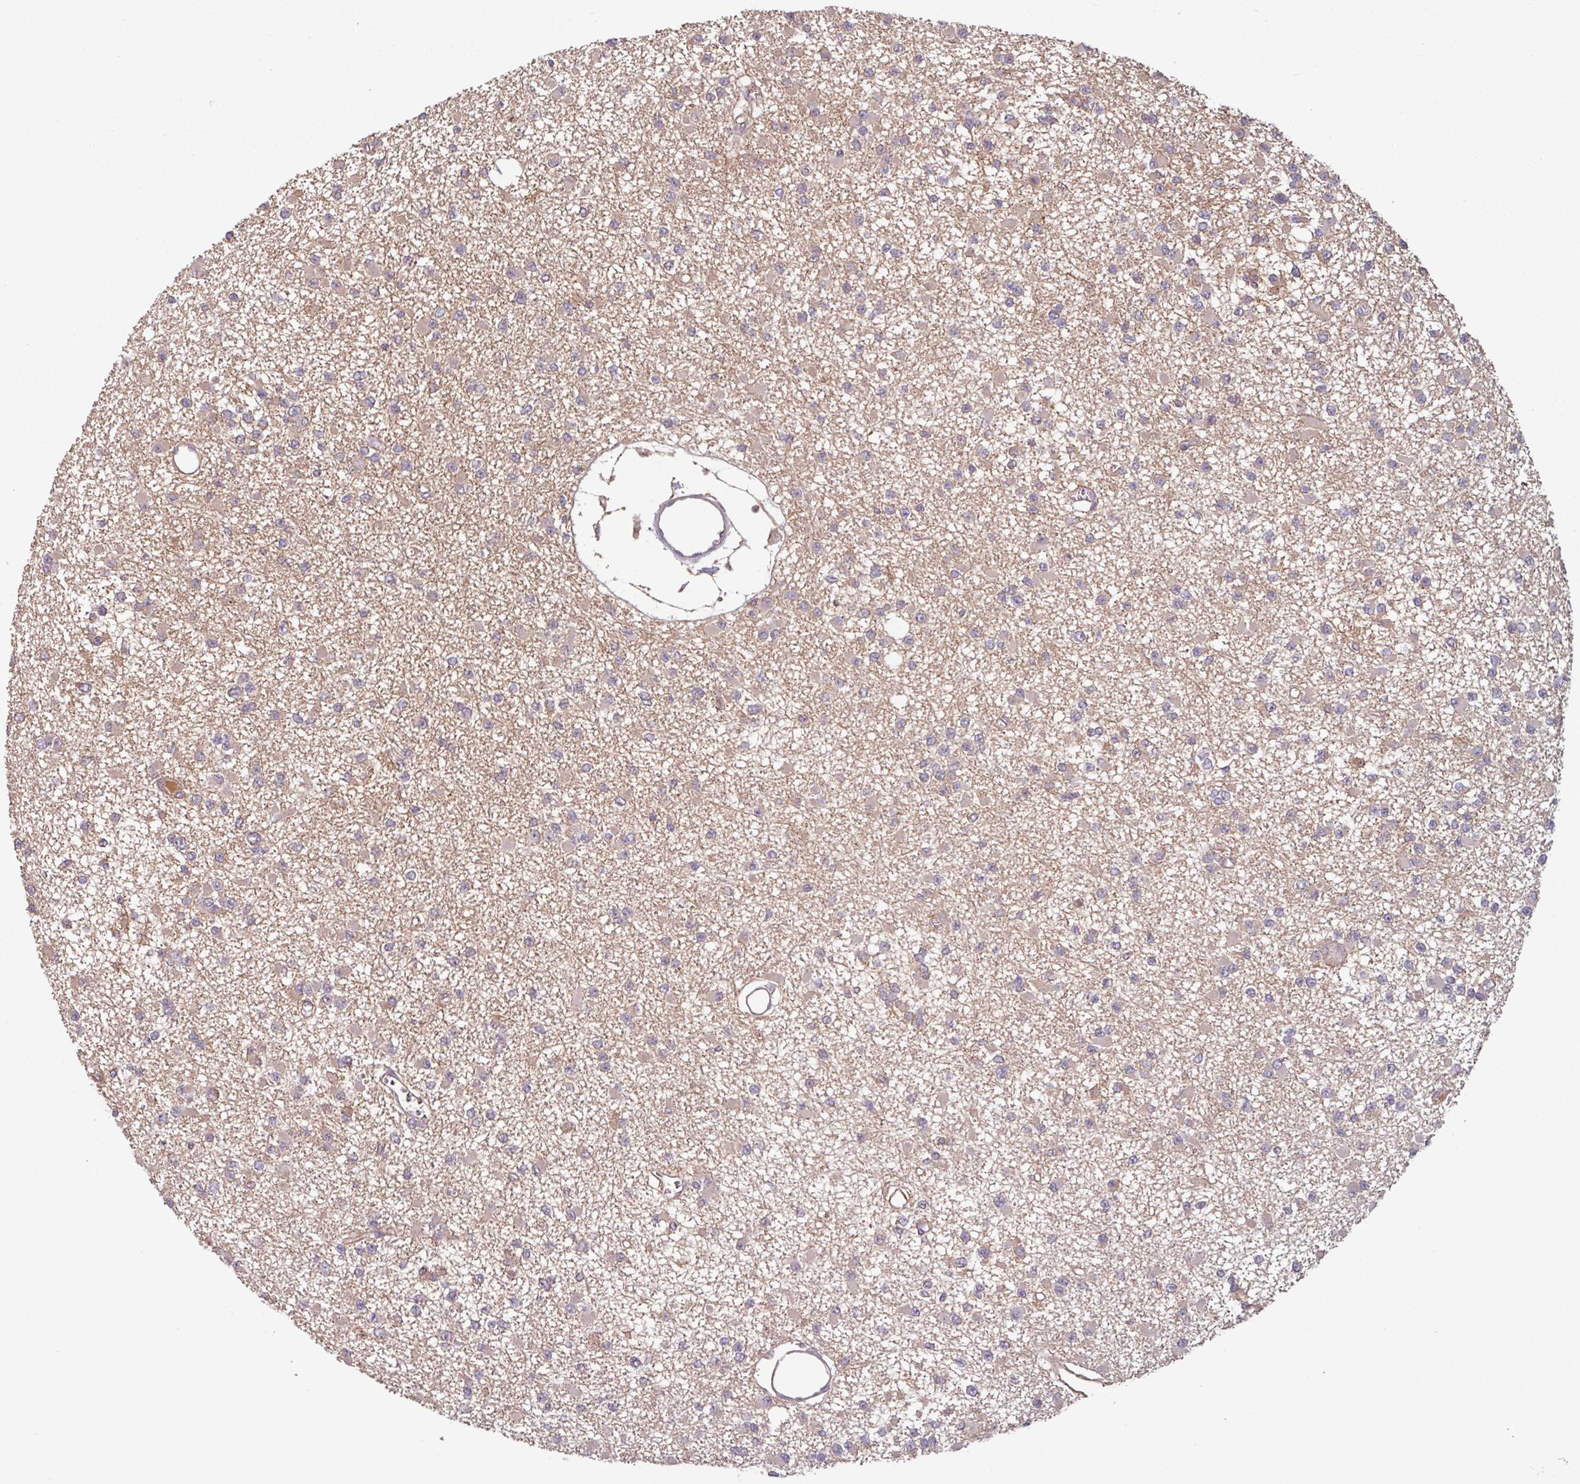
{"staining": {"intensity": "negative", "quantity": "none", "location": "none"}, "tissue": "glioma", "cell_type": "Tumor cells", "image_type": "cancer", "snomed": [{"axis": "morphology", "description": "Glioma, malignant, Low grade"}, {"axis": "topography", "description": "Brain"}], "caption": "This is an immunohistochemistry (IHC) micrograph of human malignant low-grade glioma. There is no expression in tumor cells.", "gene": "TMEM88", "patient": {"sex": "female", "age": 22}}